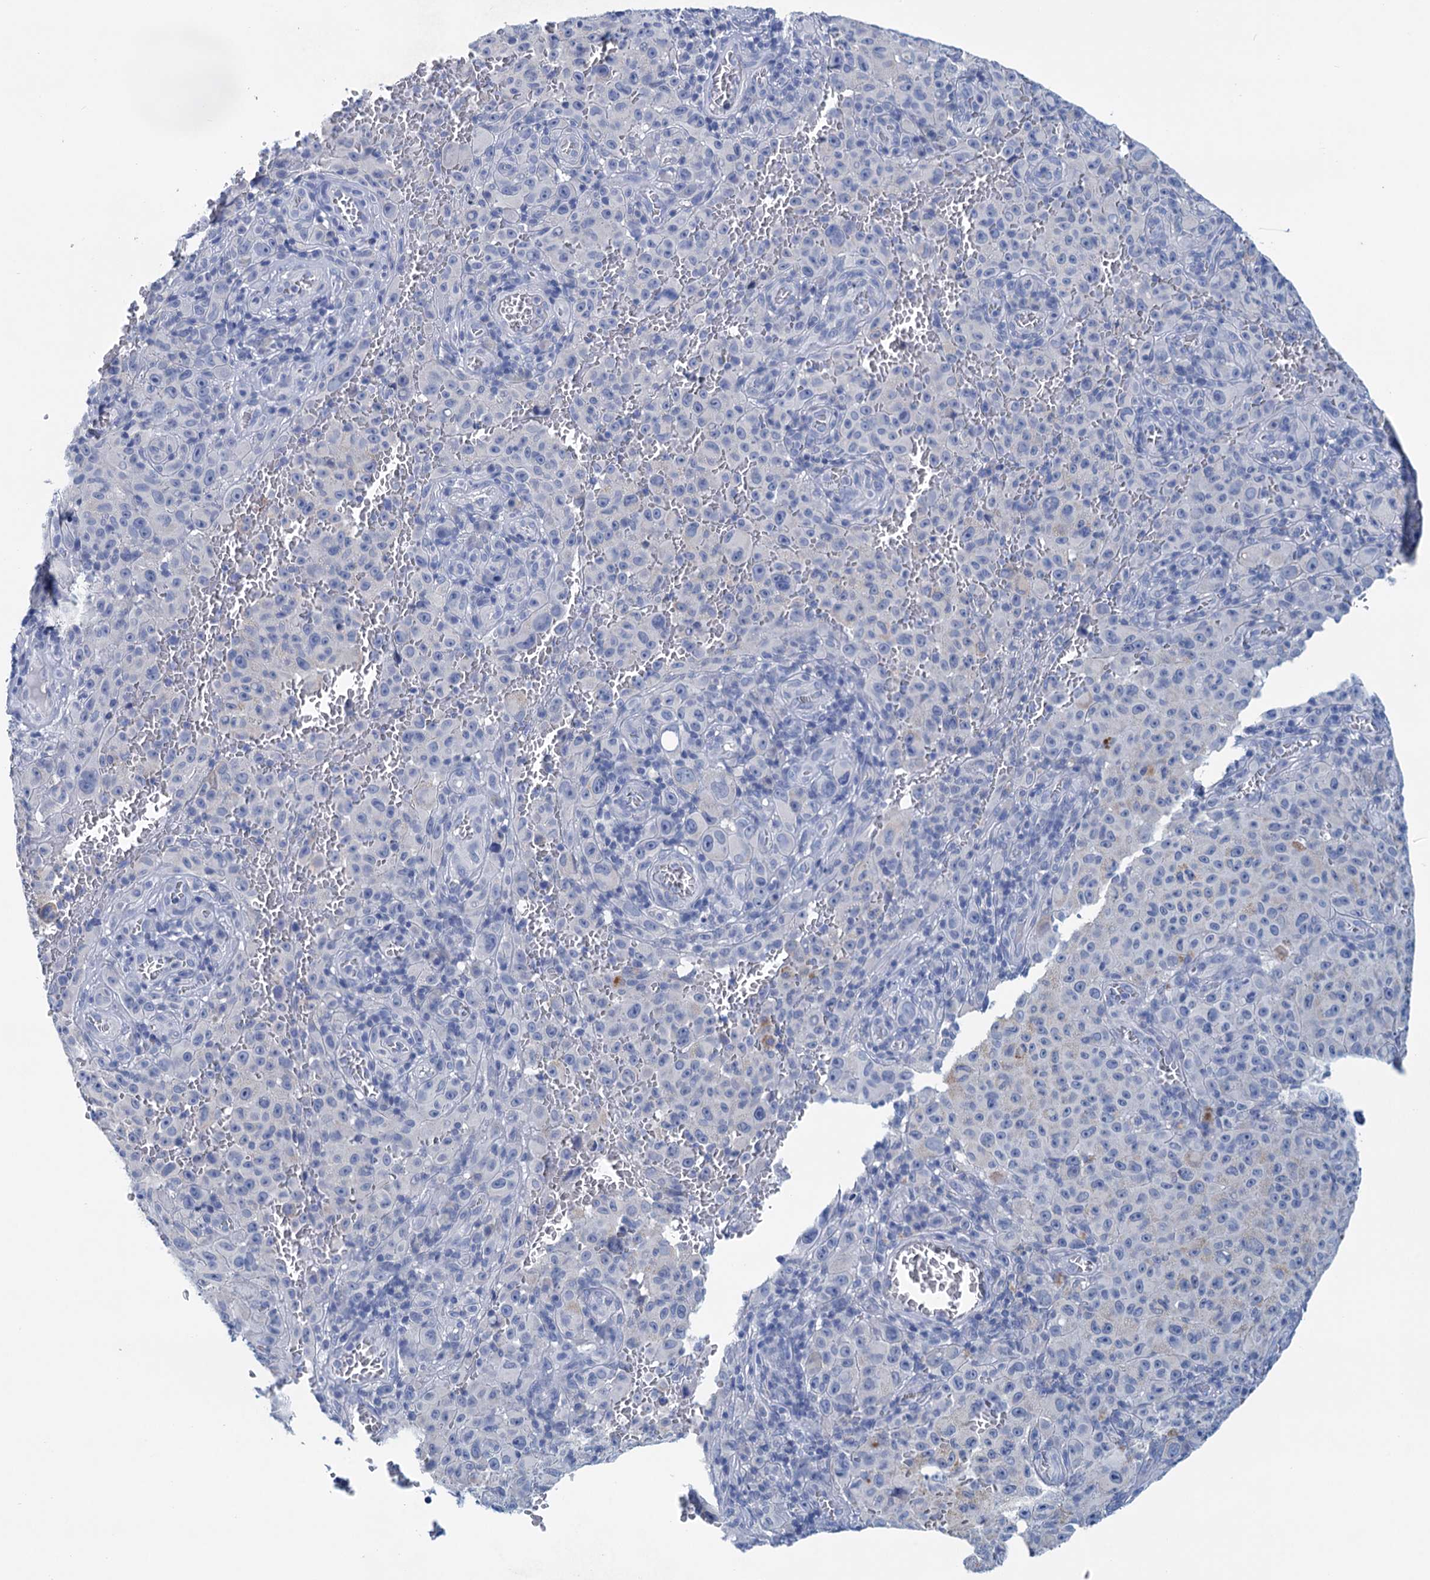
{"staining": {"intensity": "negative", "quantity": "none", "location": "none"}, "tissue": "melanoma", "cell_type": "Tumor cells", "image_type": "cancer", "snomed": [{"axis": "morphology", "description": "Malignant melanoma, NOS"}, {"axis": "topography", "description": "Skin"}], "caption": "An immunohistochemistry photomicrograph of malignant melanoma is shown. There is no staining in tumor cells of malignant melanoma.", "gene": "MYOZ3", "patient": {"sex": "female", "age": 82}}